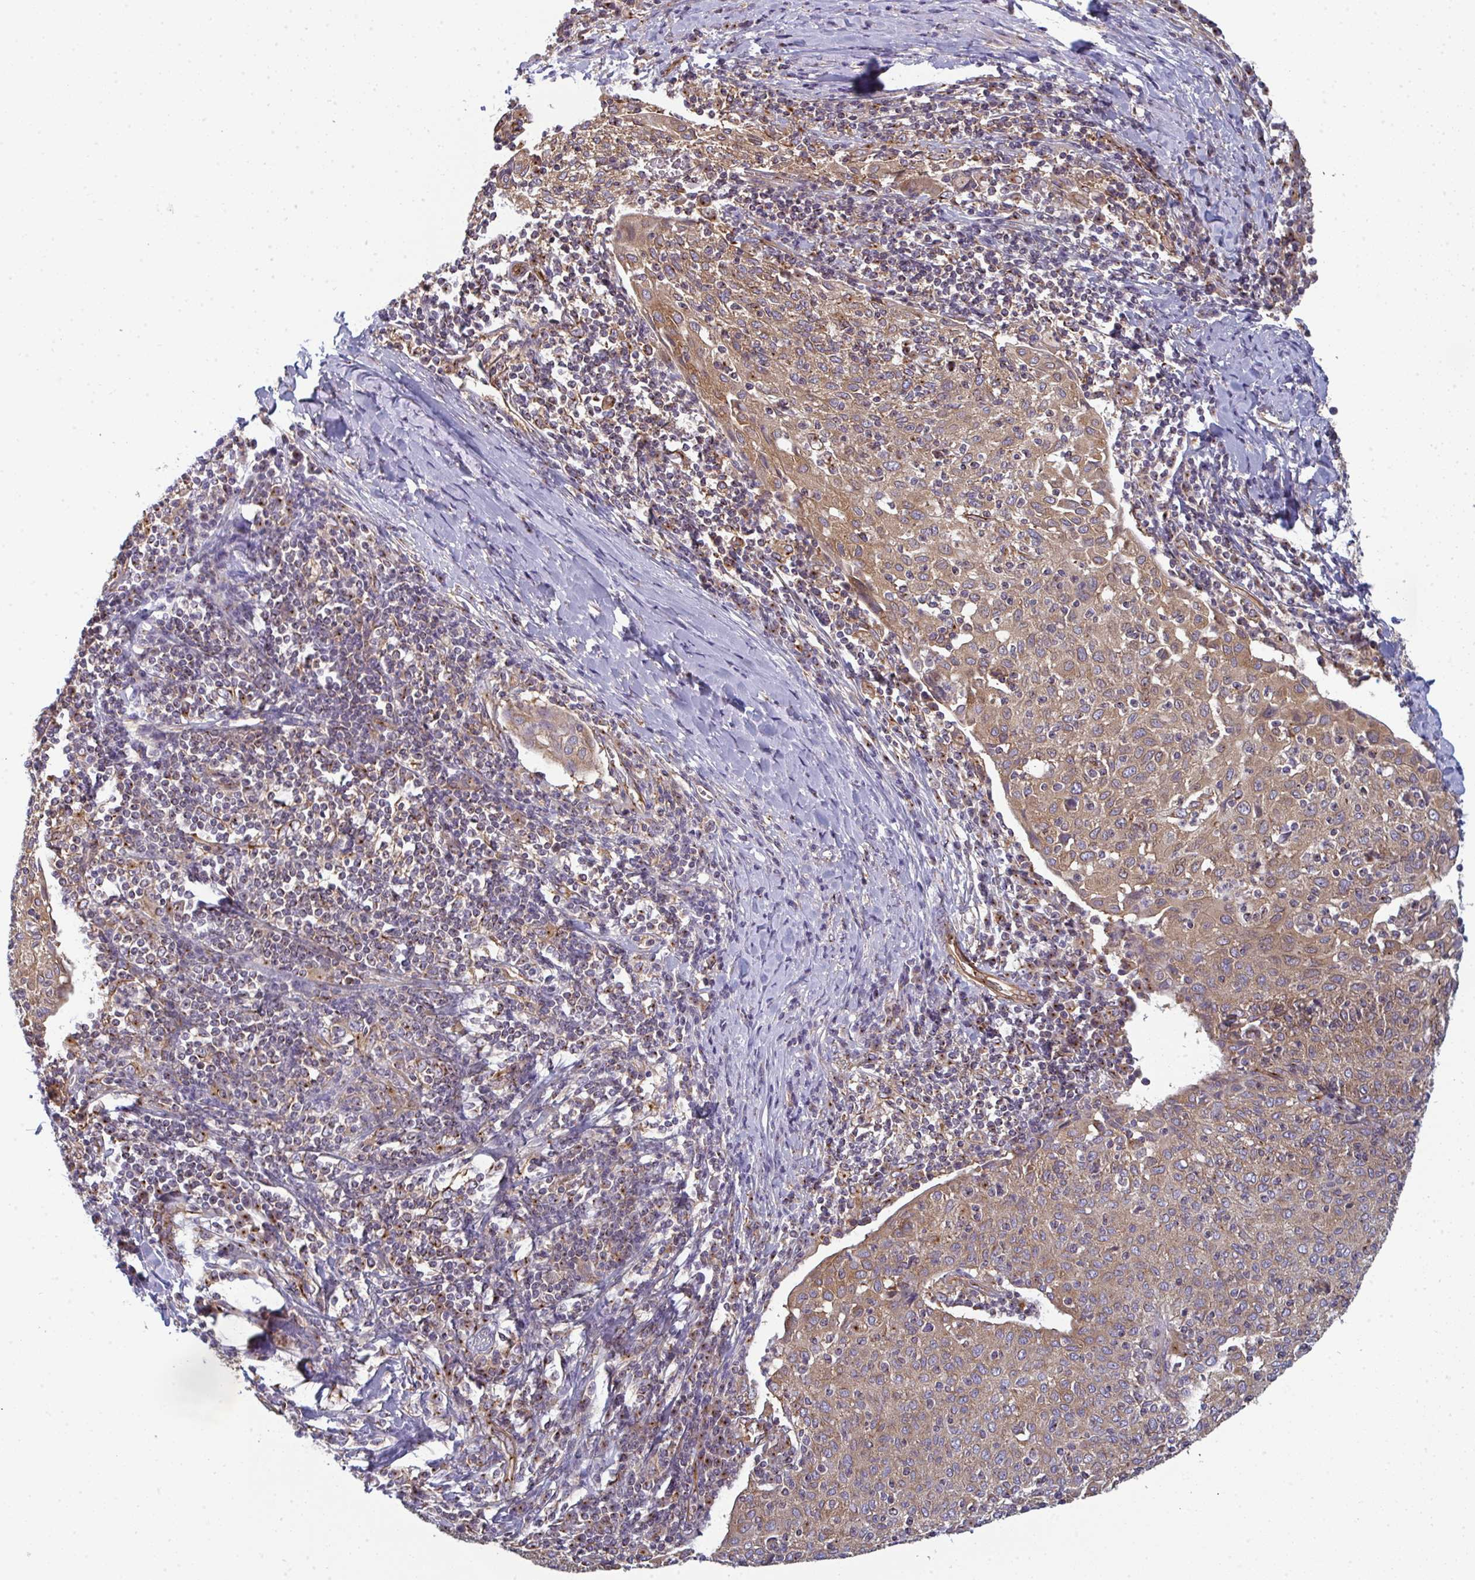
{"staining": {"intensity": "moderate", "quantity": ">75%", "location": "cytoplasmic/membranous"}, "tissue": "cervical cancer", "cell_type": "Tumor cells", "image_type": "cancer", "snomed": [{"axis": "morphology", "description": "Squamous cell carcinoma, NOS"}, {"axis": "topography", "description": "Cervix"}], "caption": "The image shows a brown stain indicating the presence of a protein in the cytoplasmic/membranous of tumor cells in cervical cancer (squamous cell carcinoma).", "gene": "DYNC1I2", "patient": {"sex": "female", "age": 52}}